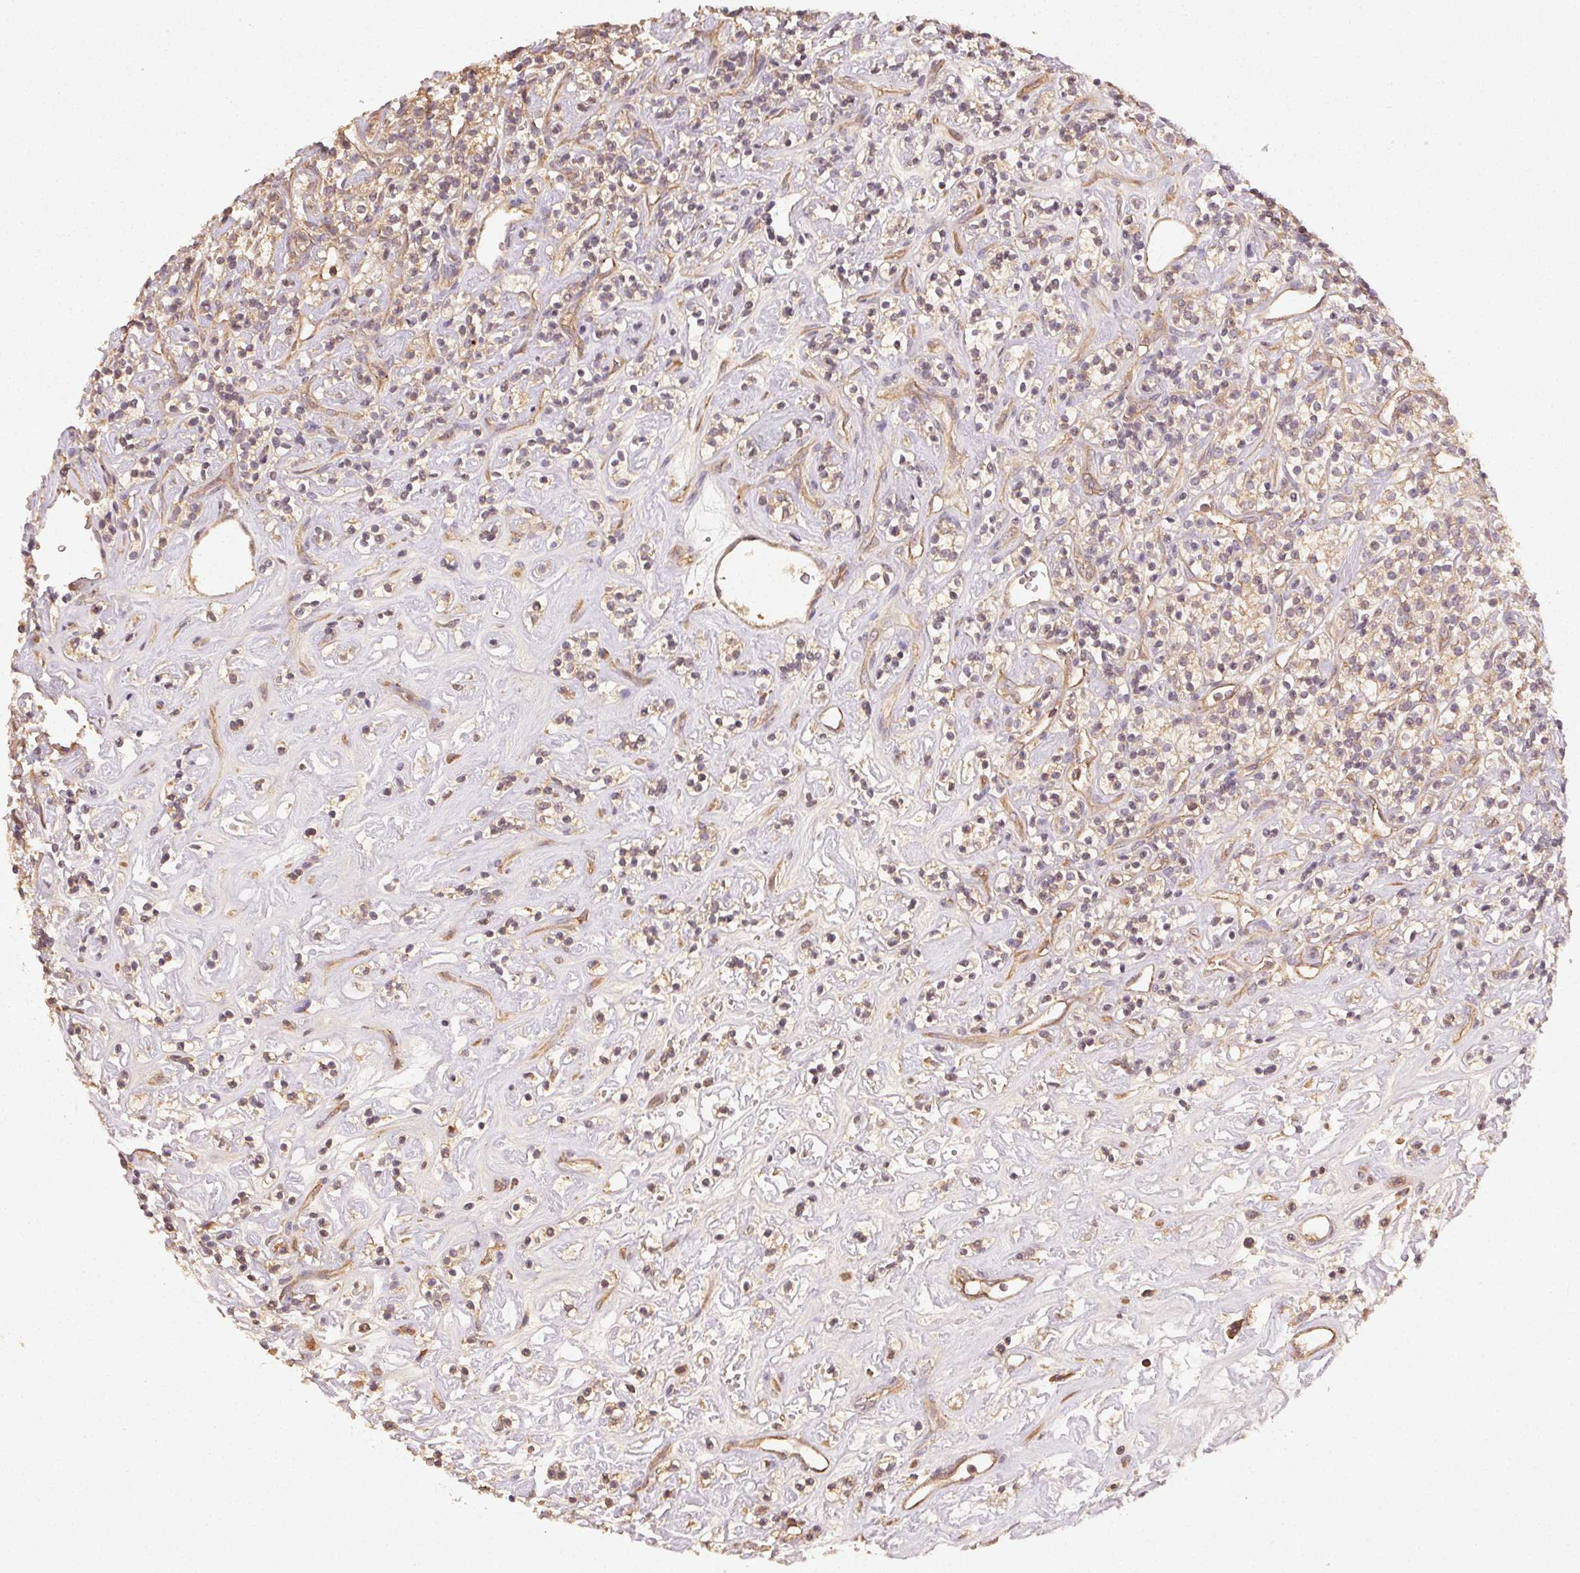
{"staining": {"intensity": "weak", "quantity": ">75%", "location": "cytoplasmic/membranous"}, "tissue": "renal cancer", "cell_type": "Tumor cells", "image_type": "cancer", "snomed": [{"axis": "morphology", "description": "Adenocarcinoma, NOS"}, {"axis": "topography", "description": "Kidney"}], "caption": "Protein staining by IHC demonstrates weak cytoplasmic/membranous positivity in about >75% of tumor cells in renal adenocarcinoma.", "gene": "RALA", "patient": {"sex": "male", "age": 77}}